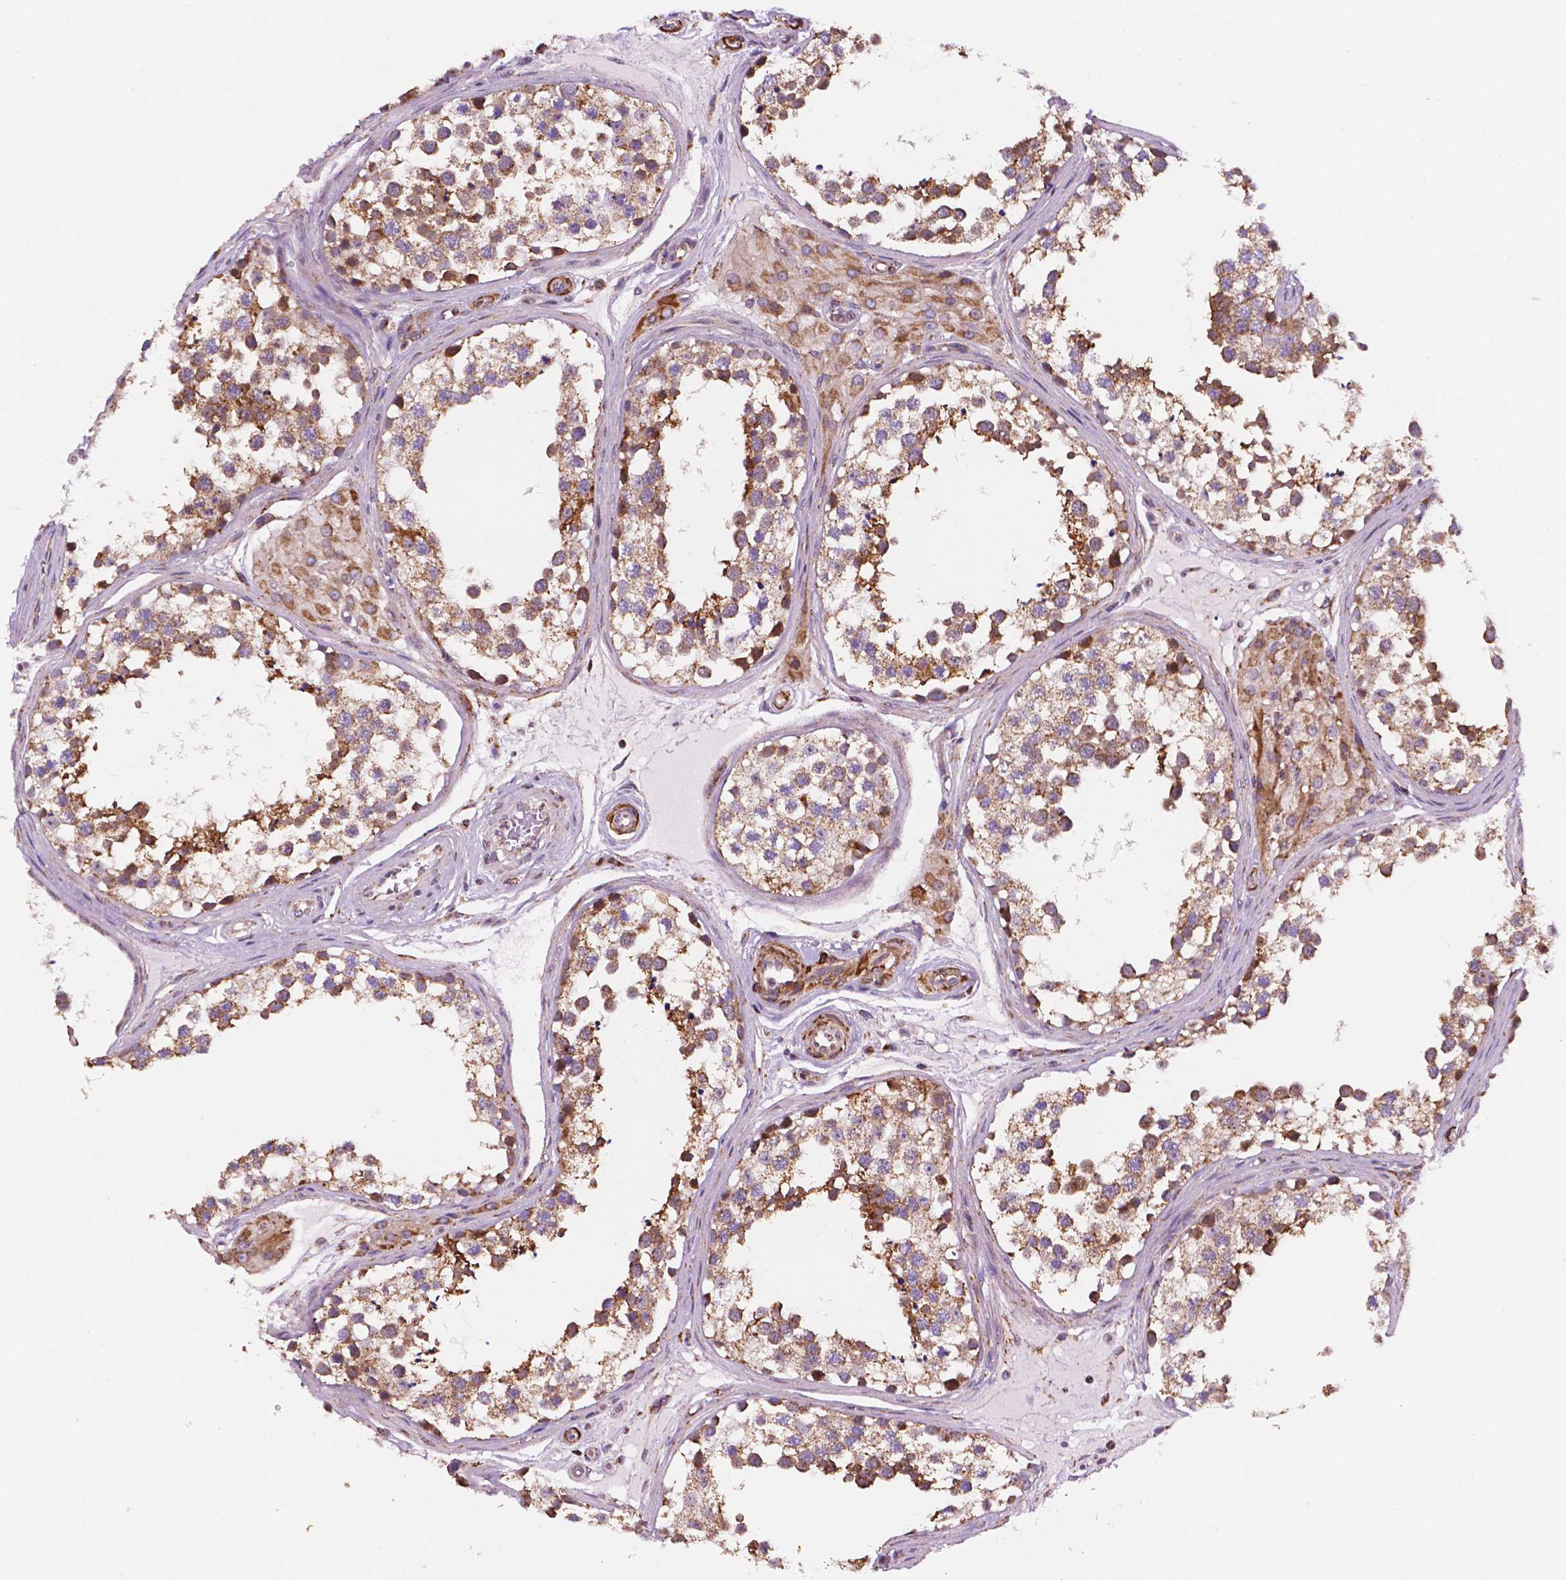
{"staining": {"intensity": "moderate", "quantity": ">75%", "location": "cytoplasmic/membranous"}, "tissue": "testis", "cell_type": "Cells in seminiferous ducts", "image_type": "normal", "snomed": [{"axis": "morphology", "description": "Normal tissue, NOS"}, {"axis": "morphology", "description": "Seminoma, NOS"}, {"axis": "topography", "description": "Testis"}], "caption": "Immunohistochemistry photomicrograph of benign human testis stained for a protein (brown), which shows medium levels of moderate cytoplasmic/membranous expression in about >75% of cells in seminiferous ducts.", "gene": "GEMIN4", "patient": {"sex": "male", "age": 65}}